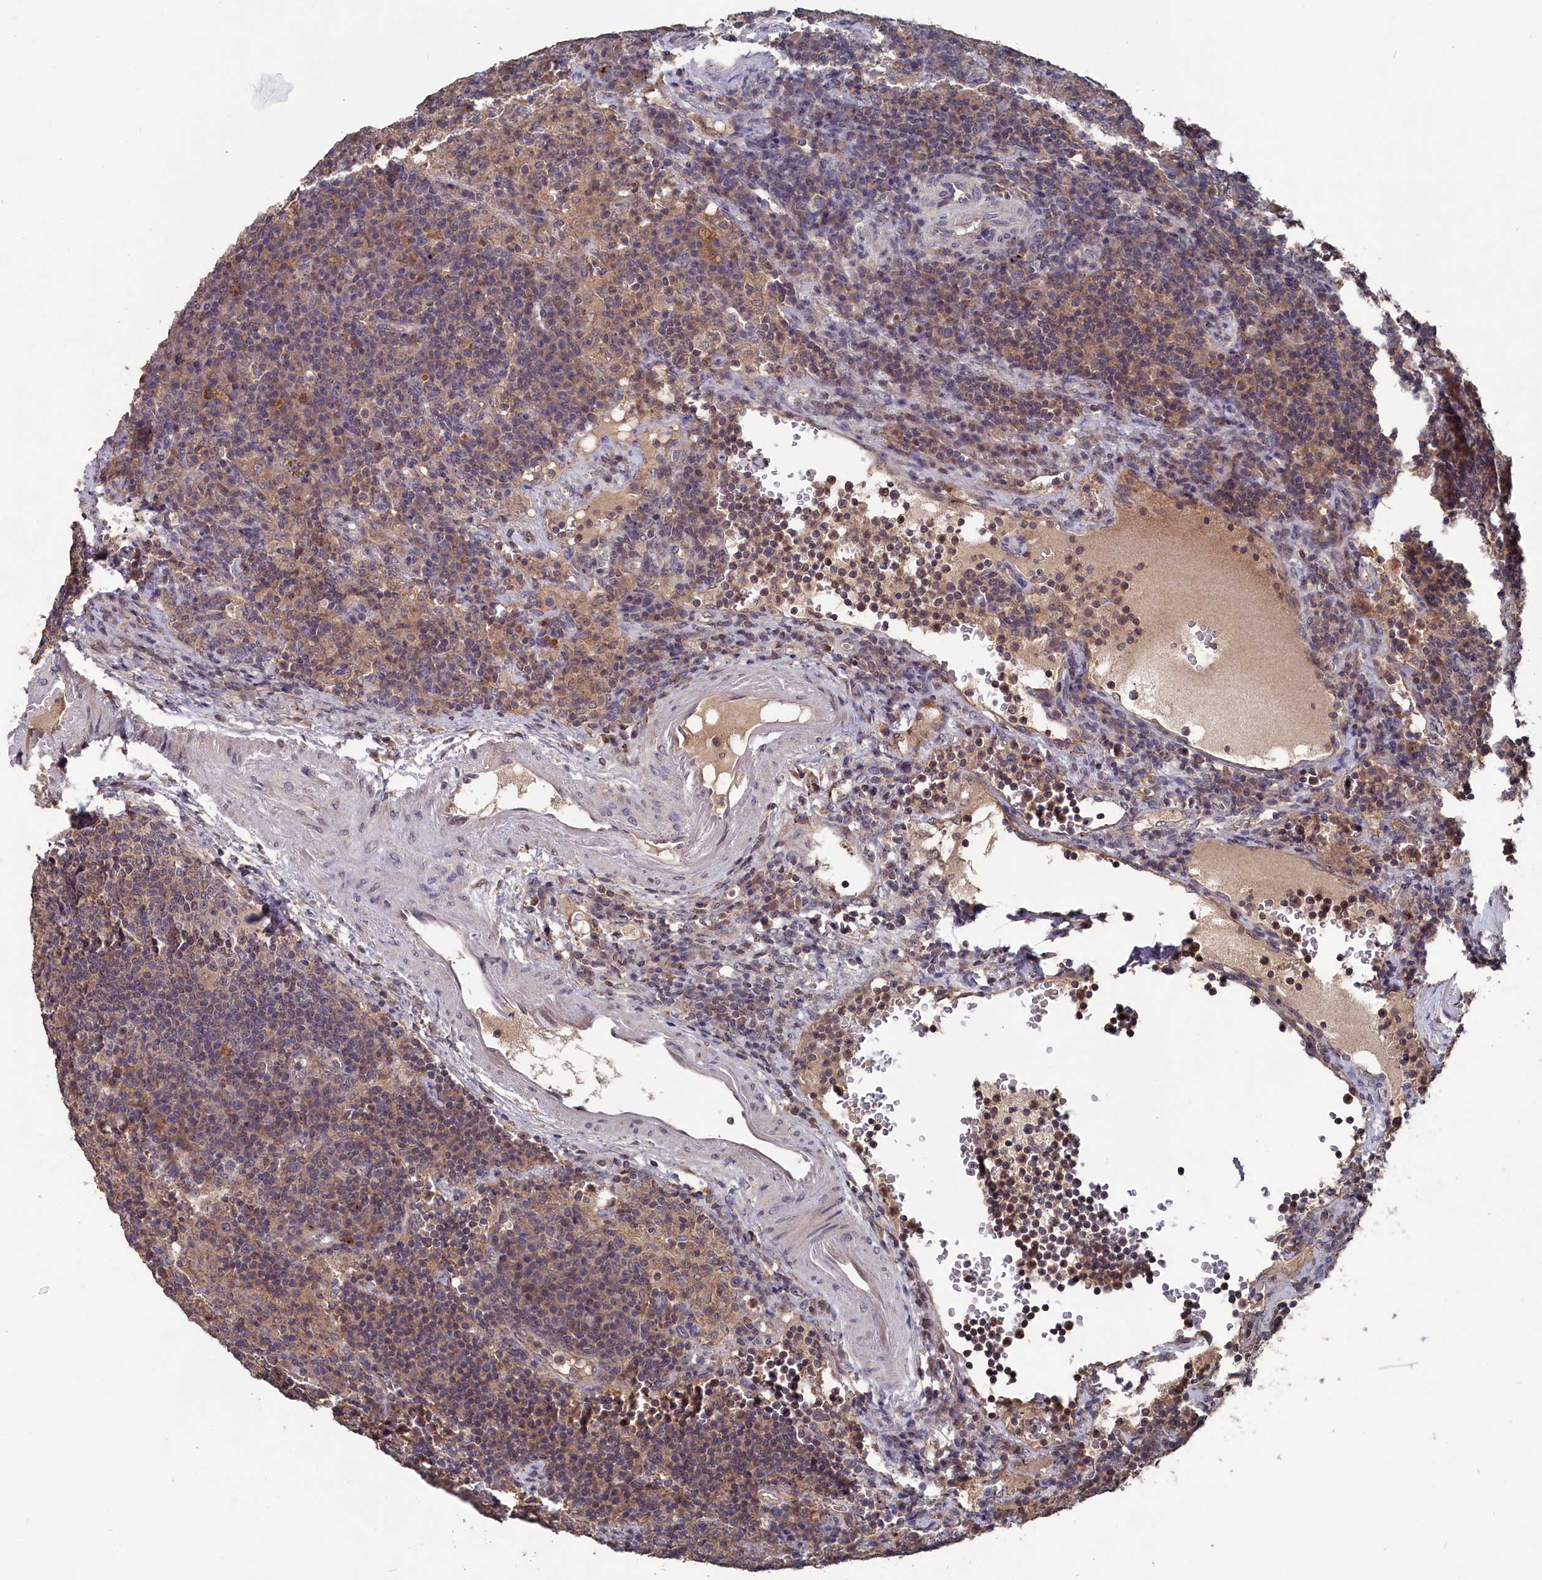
{"staining": {"intensity": "weak", "quantity": ">75%", "location": "cytoplasmic/membranous"}, "tissue": "lymph node", "cell_type": "Germinal center cells", "image_type": "normal", "snomed": [{"axis": "morphology", "description": "Normal tissue, NOS"}, {"axis": "topography", "description": "Lymph node"}], "caption": "Benign lymph node reveals weak cytoplasmic/membranous positivity in approximately >75% of germinal center cells, visualized by immunohistochemistry.", "gene": "TMC5", "patient": {"sex": "female", "age": 70}}